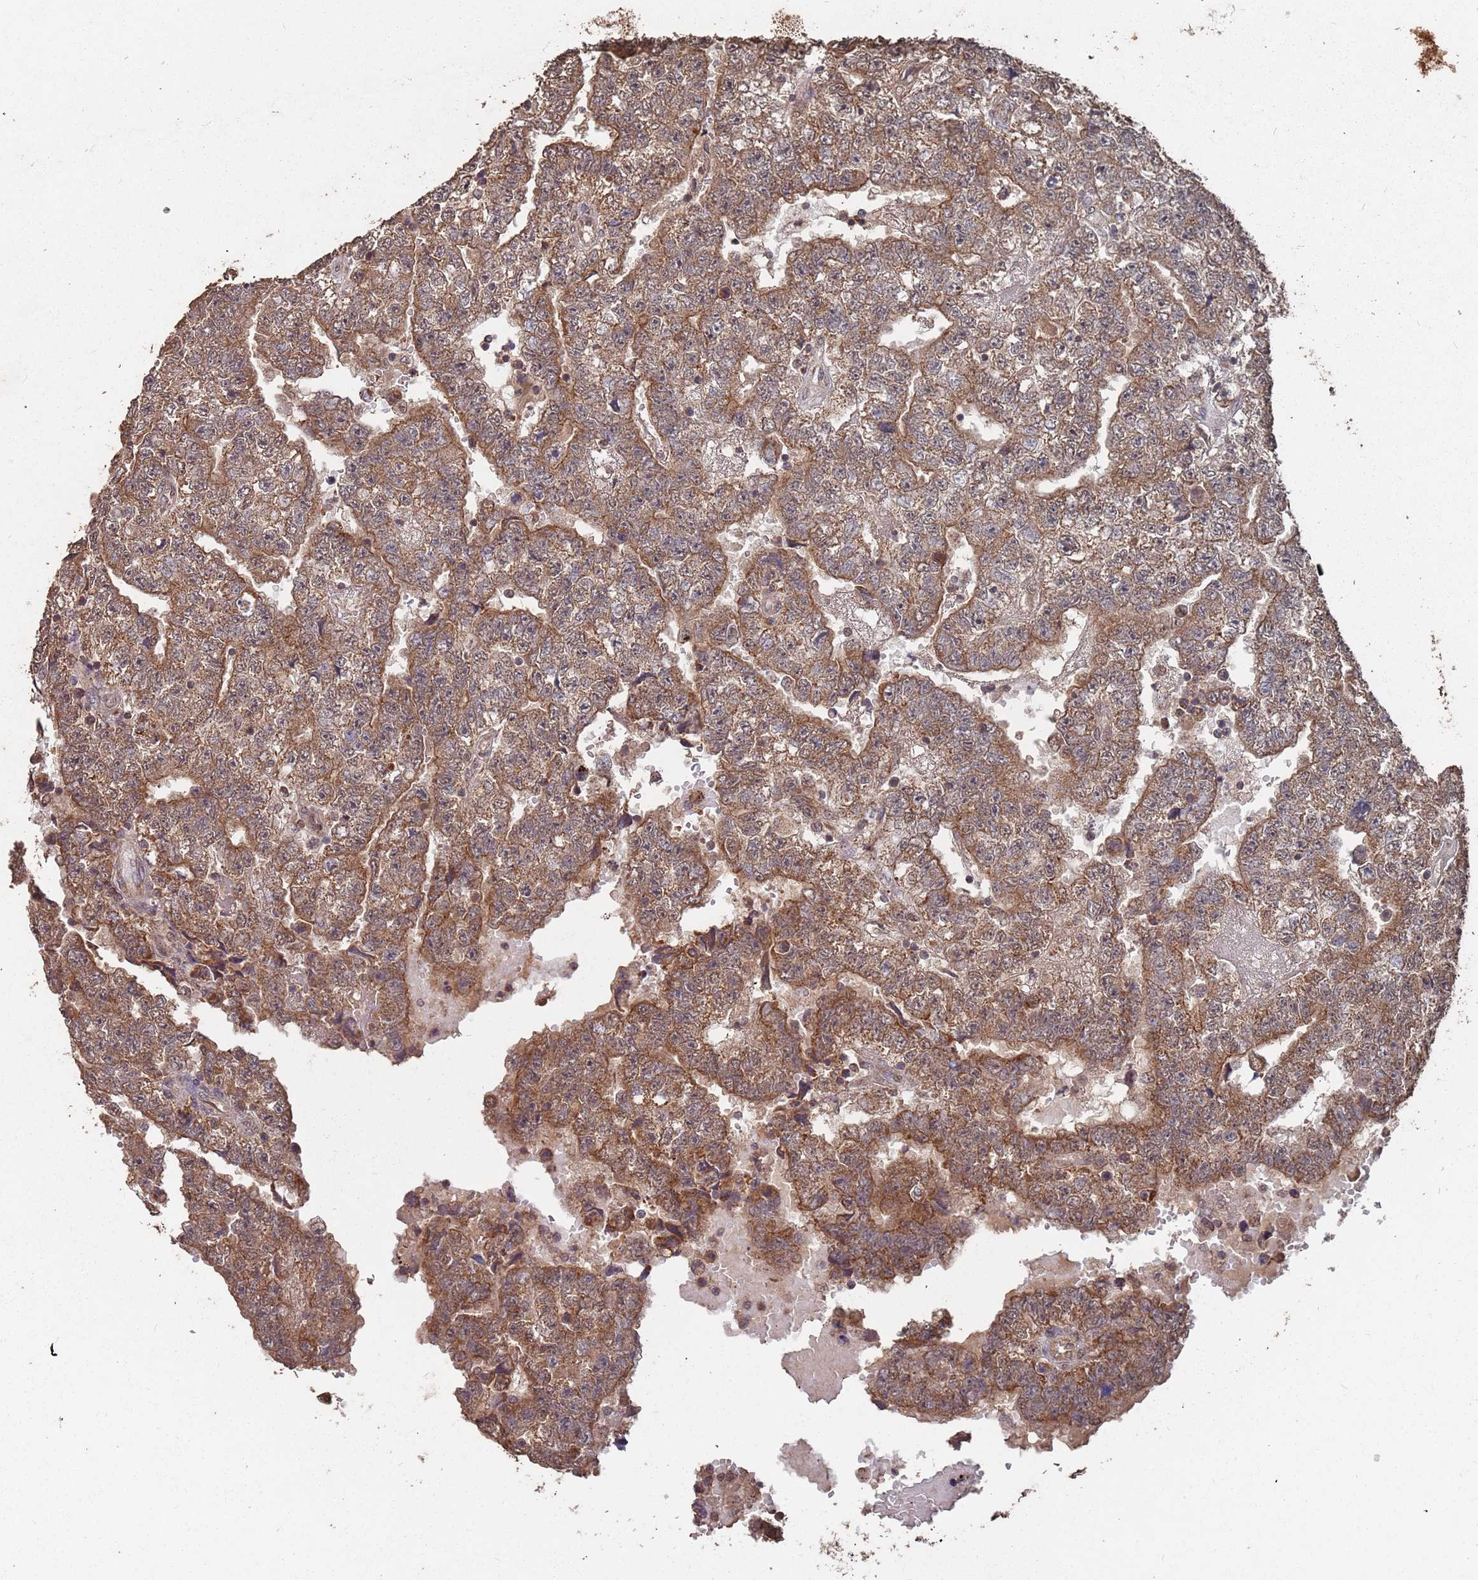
{"staining": {"intensity": "moderate", "quantity": ">75%", "location": "cytoplasmic/membranous"}, "tissue": "testis cancer", "cell_type": "Tumor cells", "image_type": "cancer", "snomed": [{"axis": "morphology", "description": "Carcinoma, Embryonal, NOS"}, {"axis": "topography", "description": "Testis"}], "caption": "Protein staining reveals moderate cytoplasmic/membranous expression in about >75% of tumor cells in testis cancer.", "gene": "PRORP", "patient": {"sex": "male", "age": 25}}